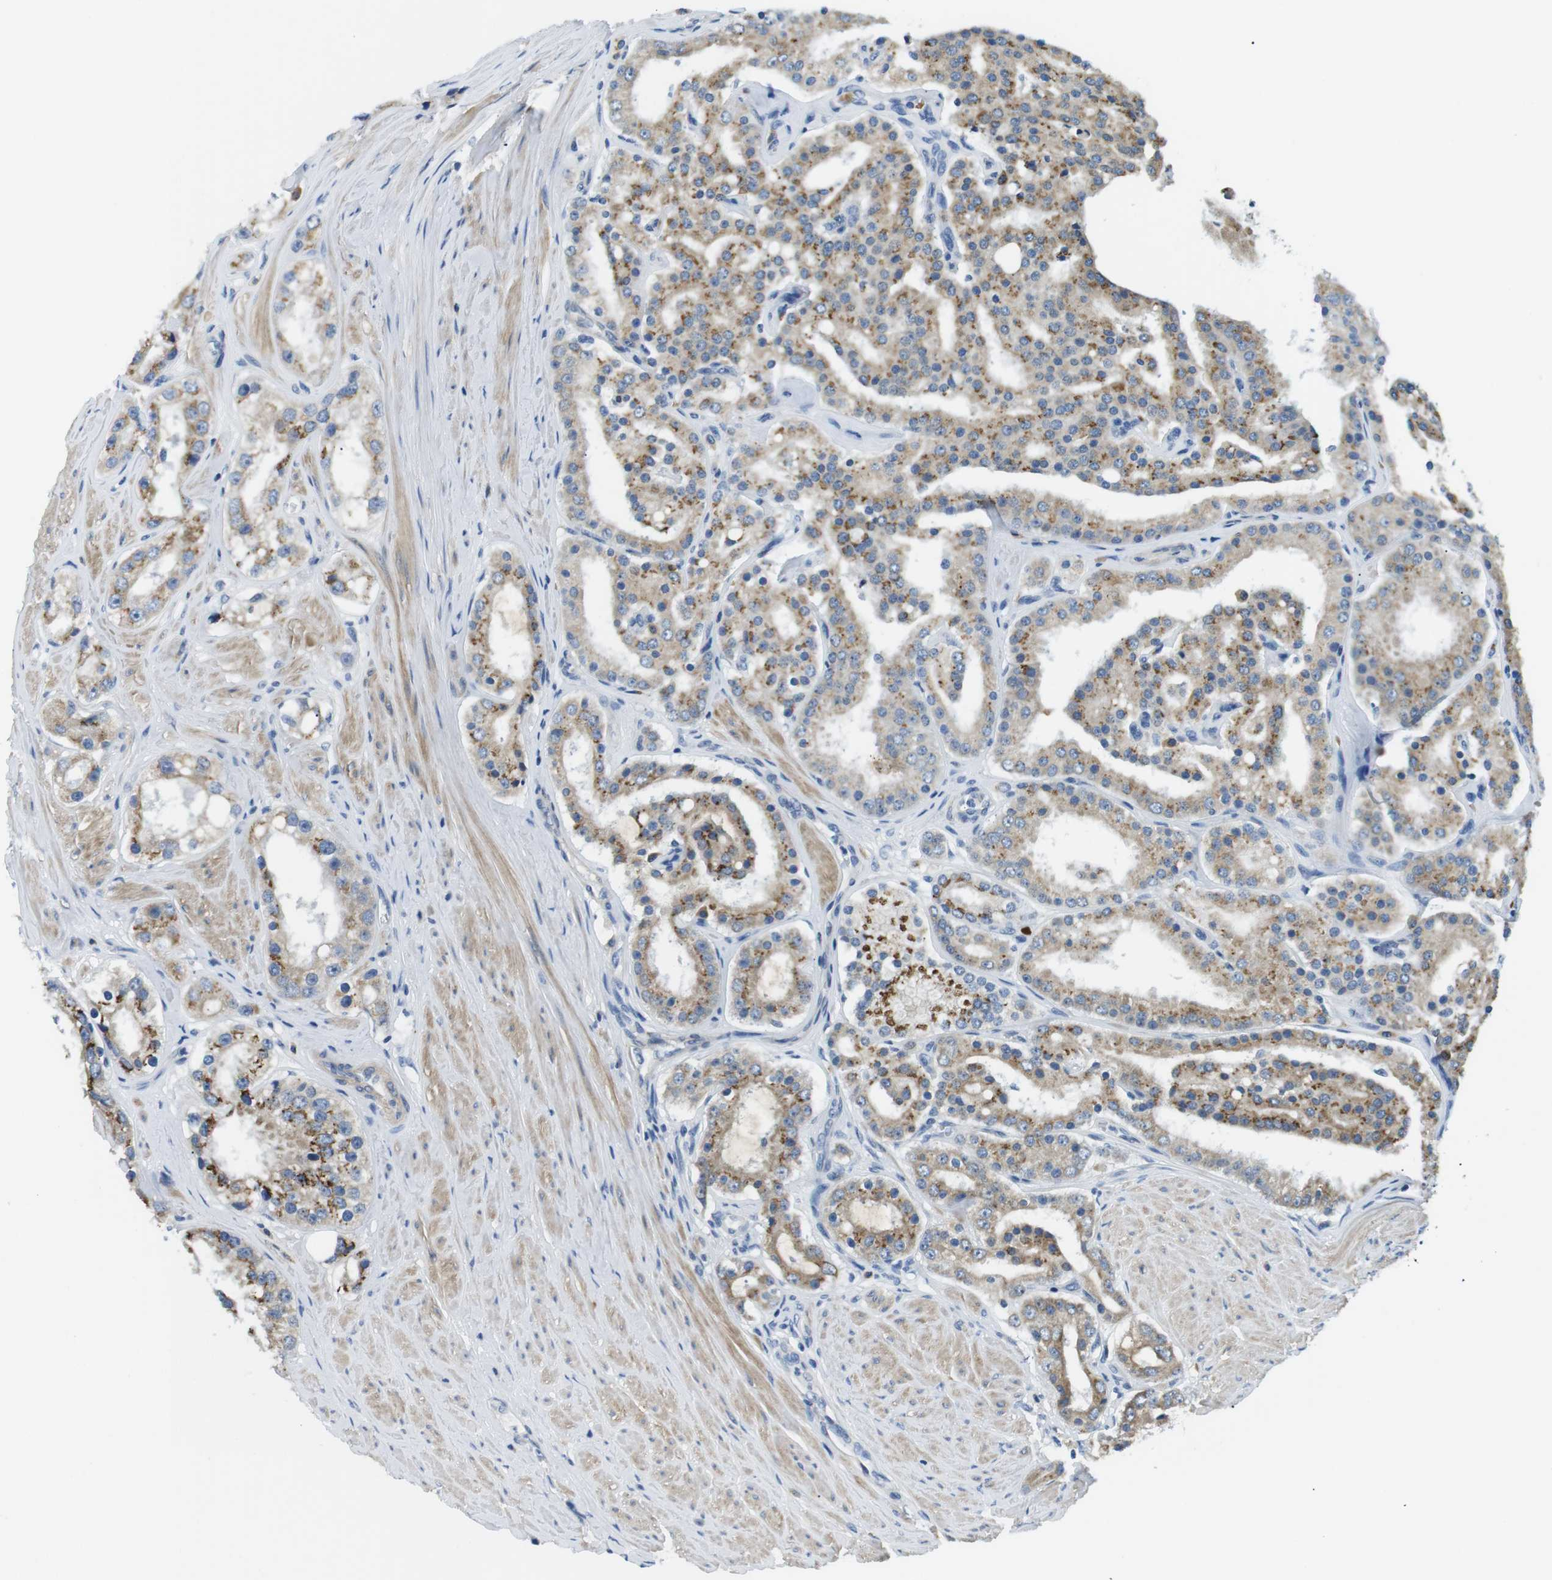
{"staining": {"intensity": "moderate", "quantity": ">75%", "location": "cytoplasmic/membranous"}, "tissue": "prostate cancer", "cell_type": "Tumor cells", "image_type": "cancer", "snomed": [{"axis": "morphology", "description": "Adenocarcinoma, Low grade"}, {"axis": "topography", "description": "Prostate"}], "caption": "A medium amount of moderate cytoplasmic/membranous positivity is present in about >75% of tumor cells in prostate low-grade adenocarcinoma tissue.", "gene": "WSCD1", "patient": {"sex": "male", "age": 63}}